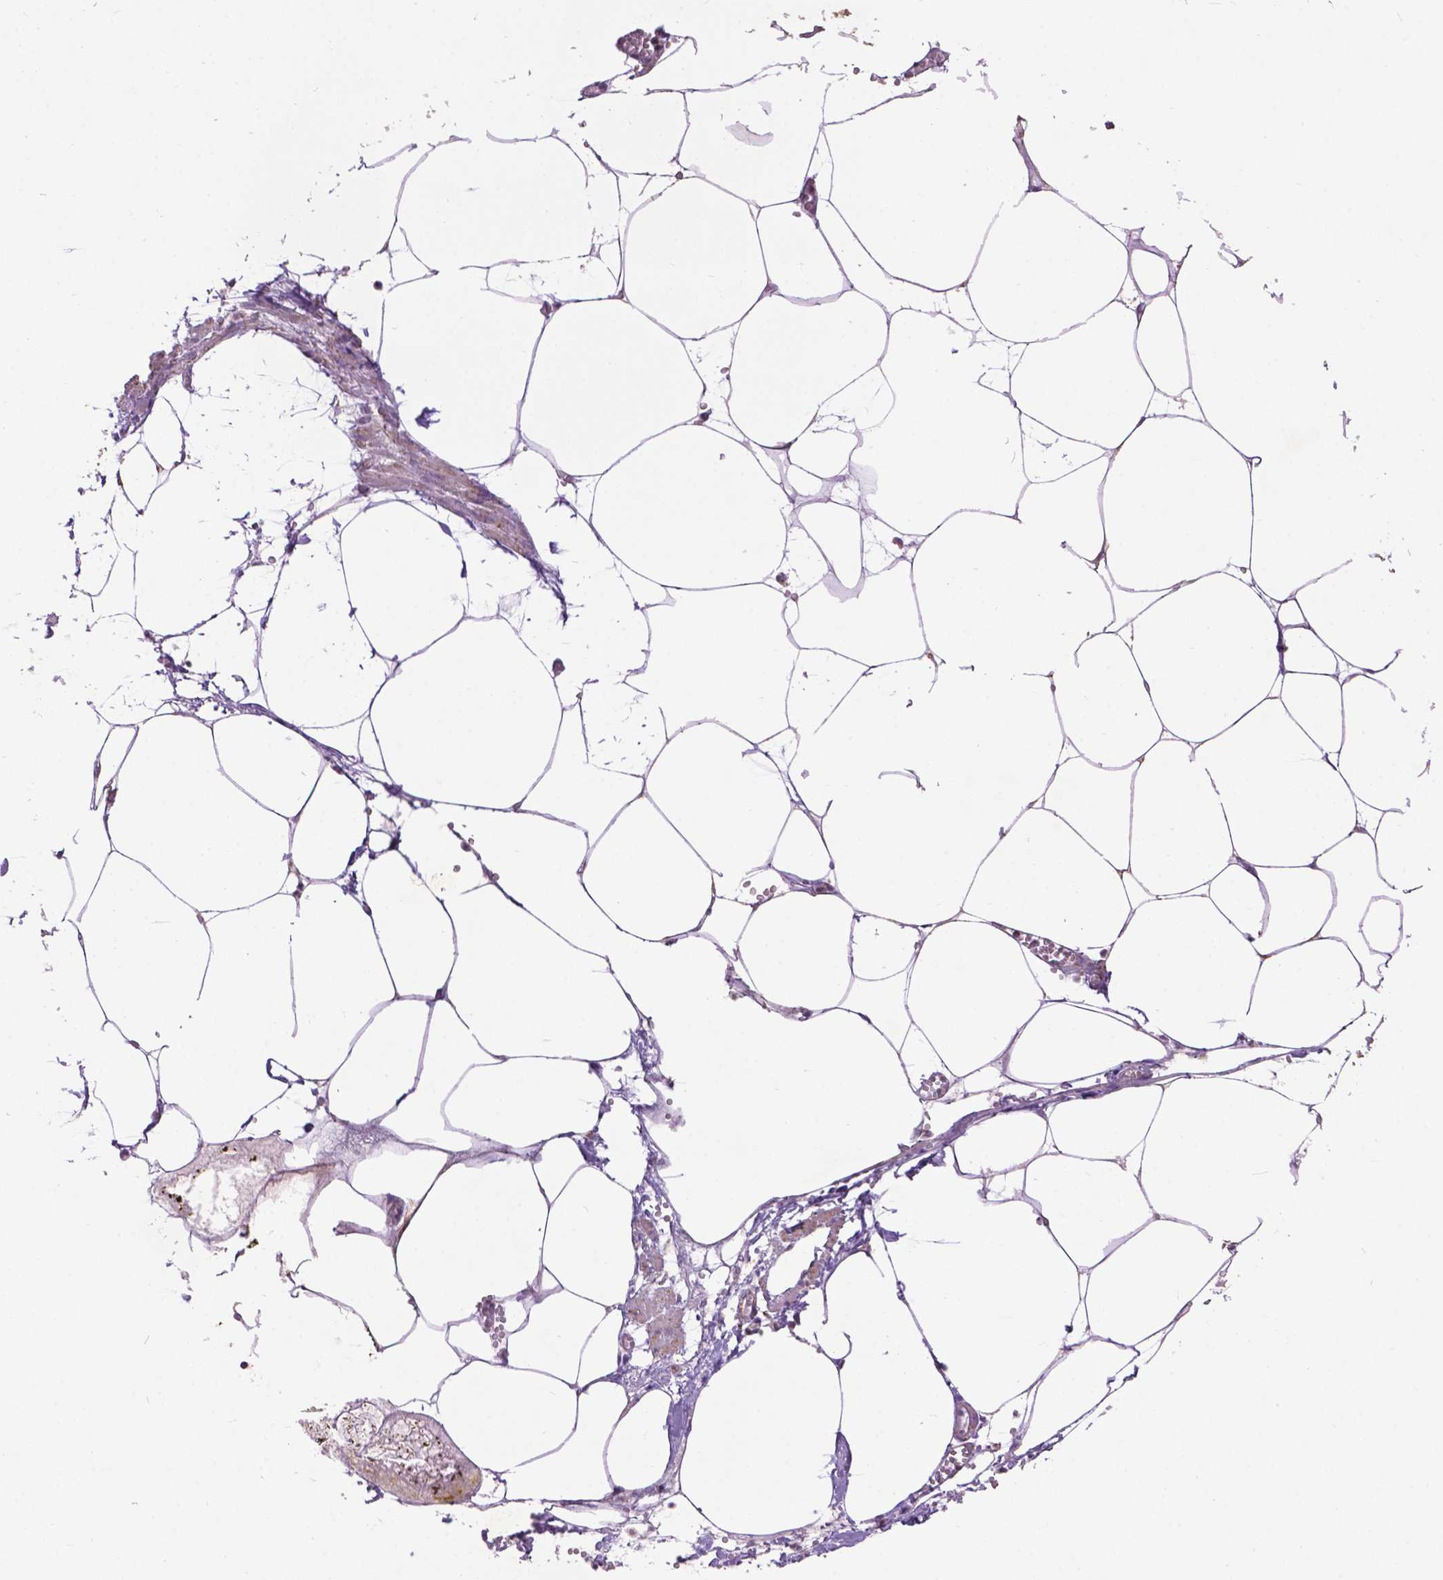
{"staining": {"intensity": "weak", "quantity": "25%-75%", "location": "cytoplasmic/membranous"}, "tissue": "adipose tissue", "cell_type": "Adipocytes", "image_type": "normal", "snomed": [{"axis": "morphology", "description": "Normal tissue, NOS"}, {"axis": "topography", "description": "Adipose tissue"}, {"axis": "topography", "description": "Pancreas"}, {"axis": "topography", "description": "Peripheral nerve tissue"}], "caption": "Protein staining displays weak cytoplasmic/membranous positivity in approximately 25%-75% of adipocytes in benign adipose tissue.", "gene": "PYCR3", "patient": {"sex": "female", "age": 58}}